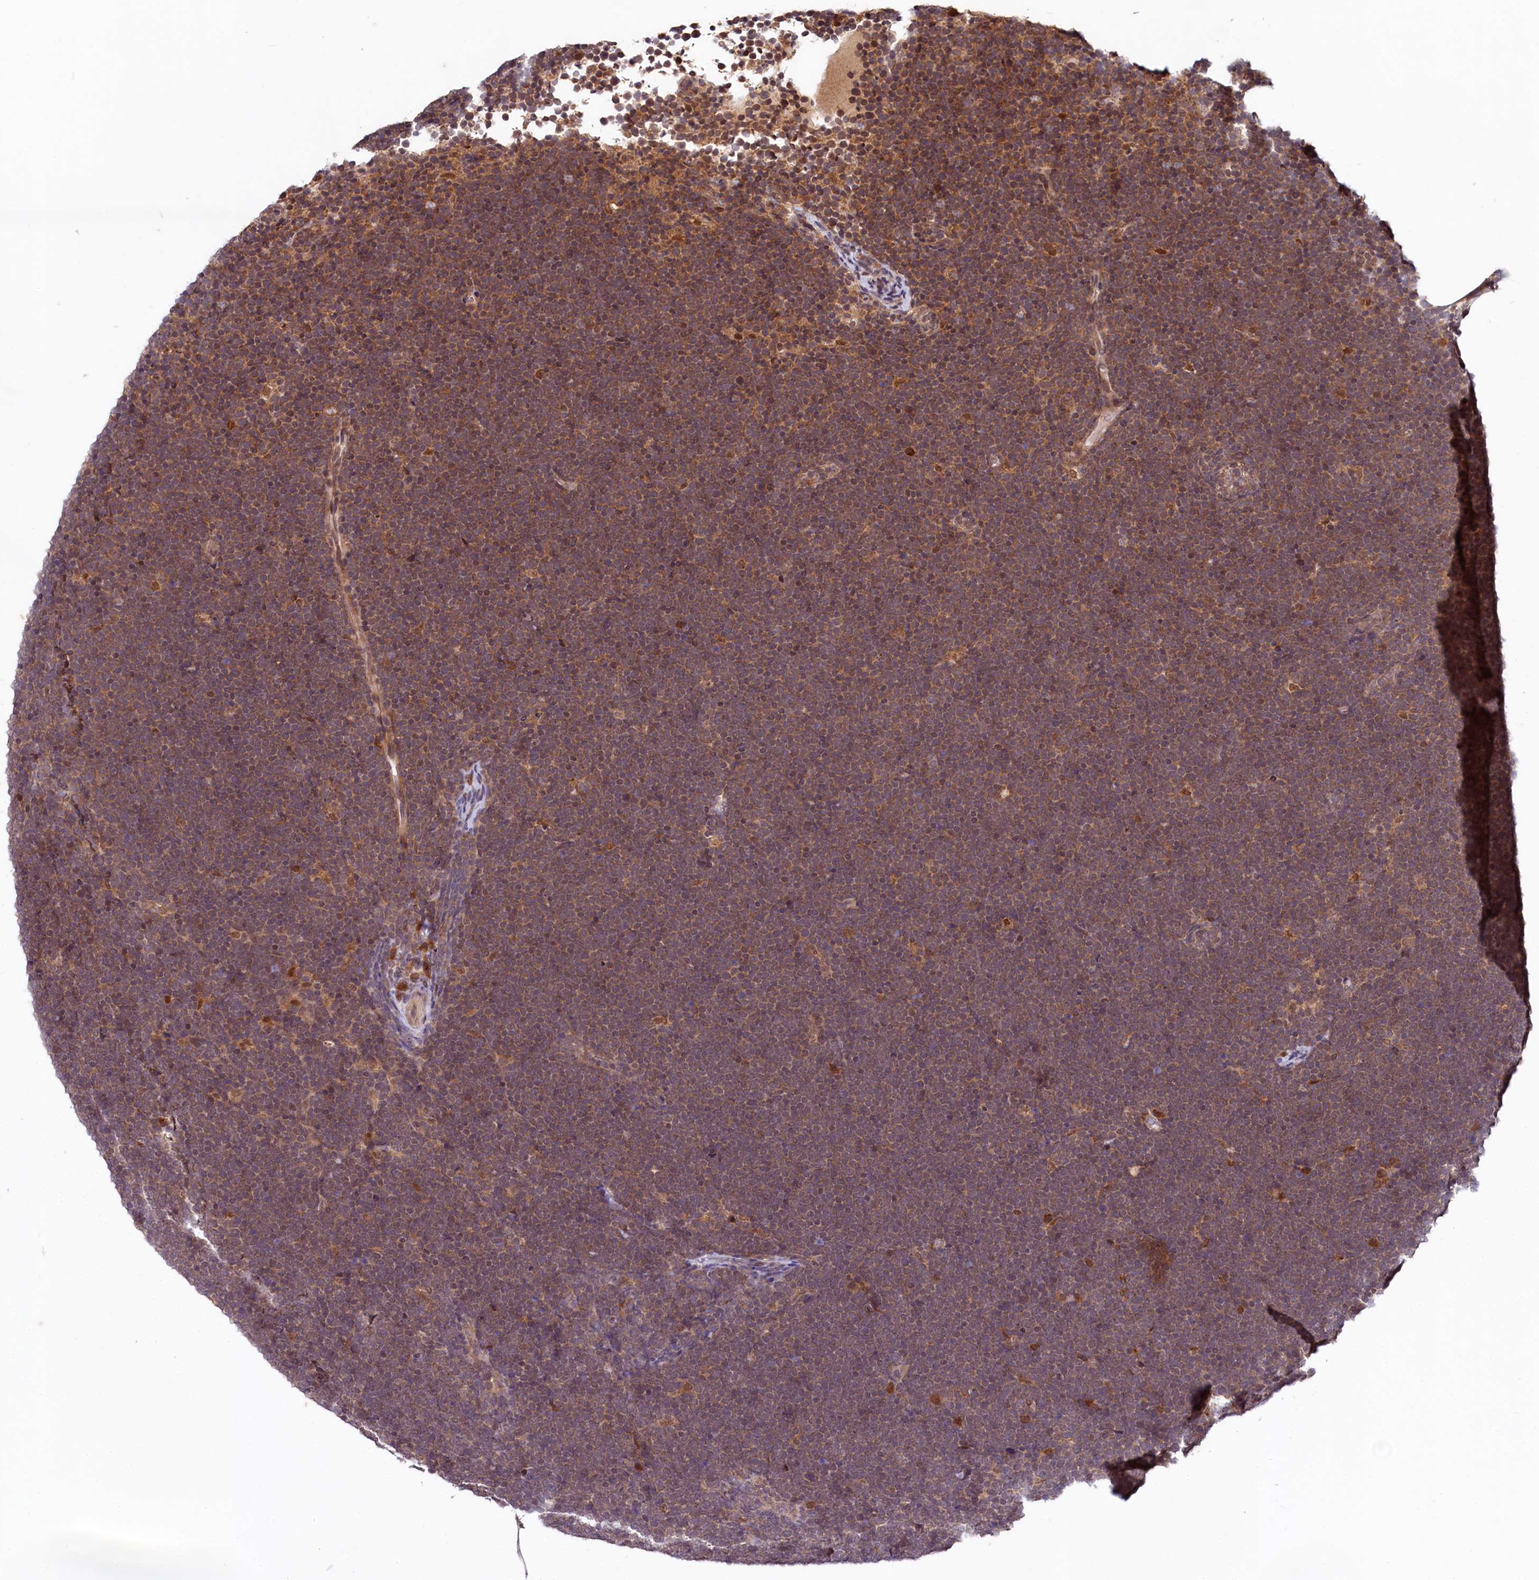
{"staining": {"intensity": "moderate", "quantity": ">75%", "location": "cytoplasmic/membranous"}, "tissue": "lymphoma", "cell_type": "Tumor cells", "image_type": "cancer", "snomed": [{"axis": "morphology", "description": "Malignant lymphoma, non-Hodgkin's type, High grade"}, {"axis": "topography", "description": "Lymph node"}], "caption": "Approximately >75% of tumor cells in lymphoma show moderate cytoplasmic/membranous protein positivity as visualized by brown immunohistochemical staining.", "gene": "UBE3A", "patient": {"sex": "male", "age": 13}}